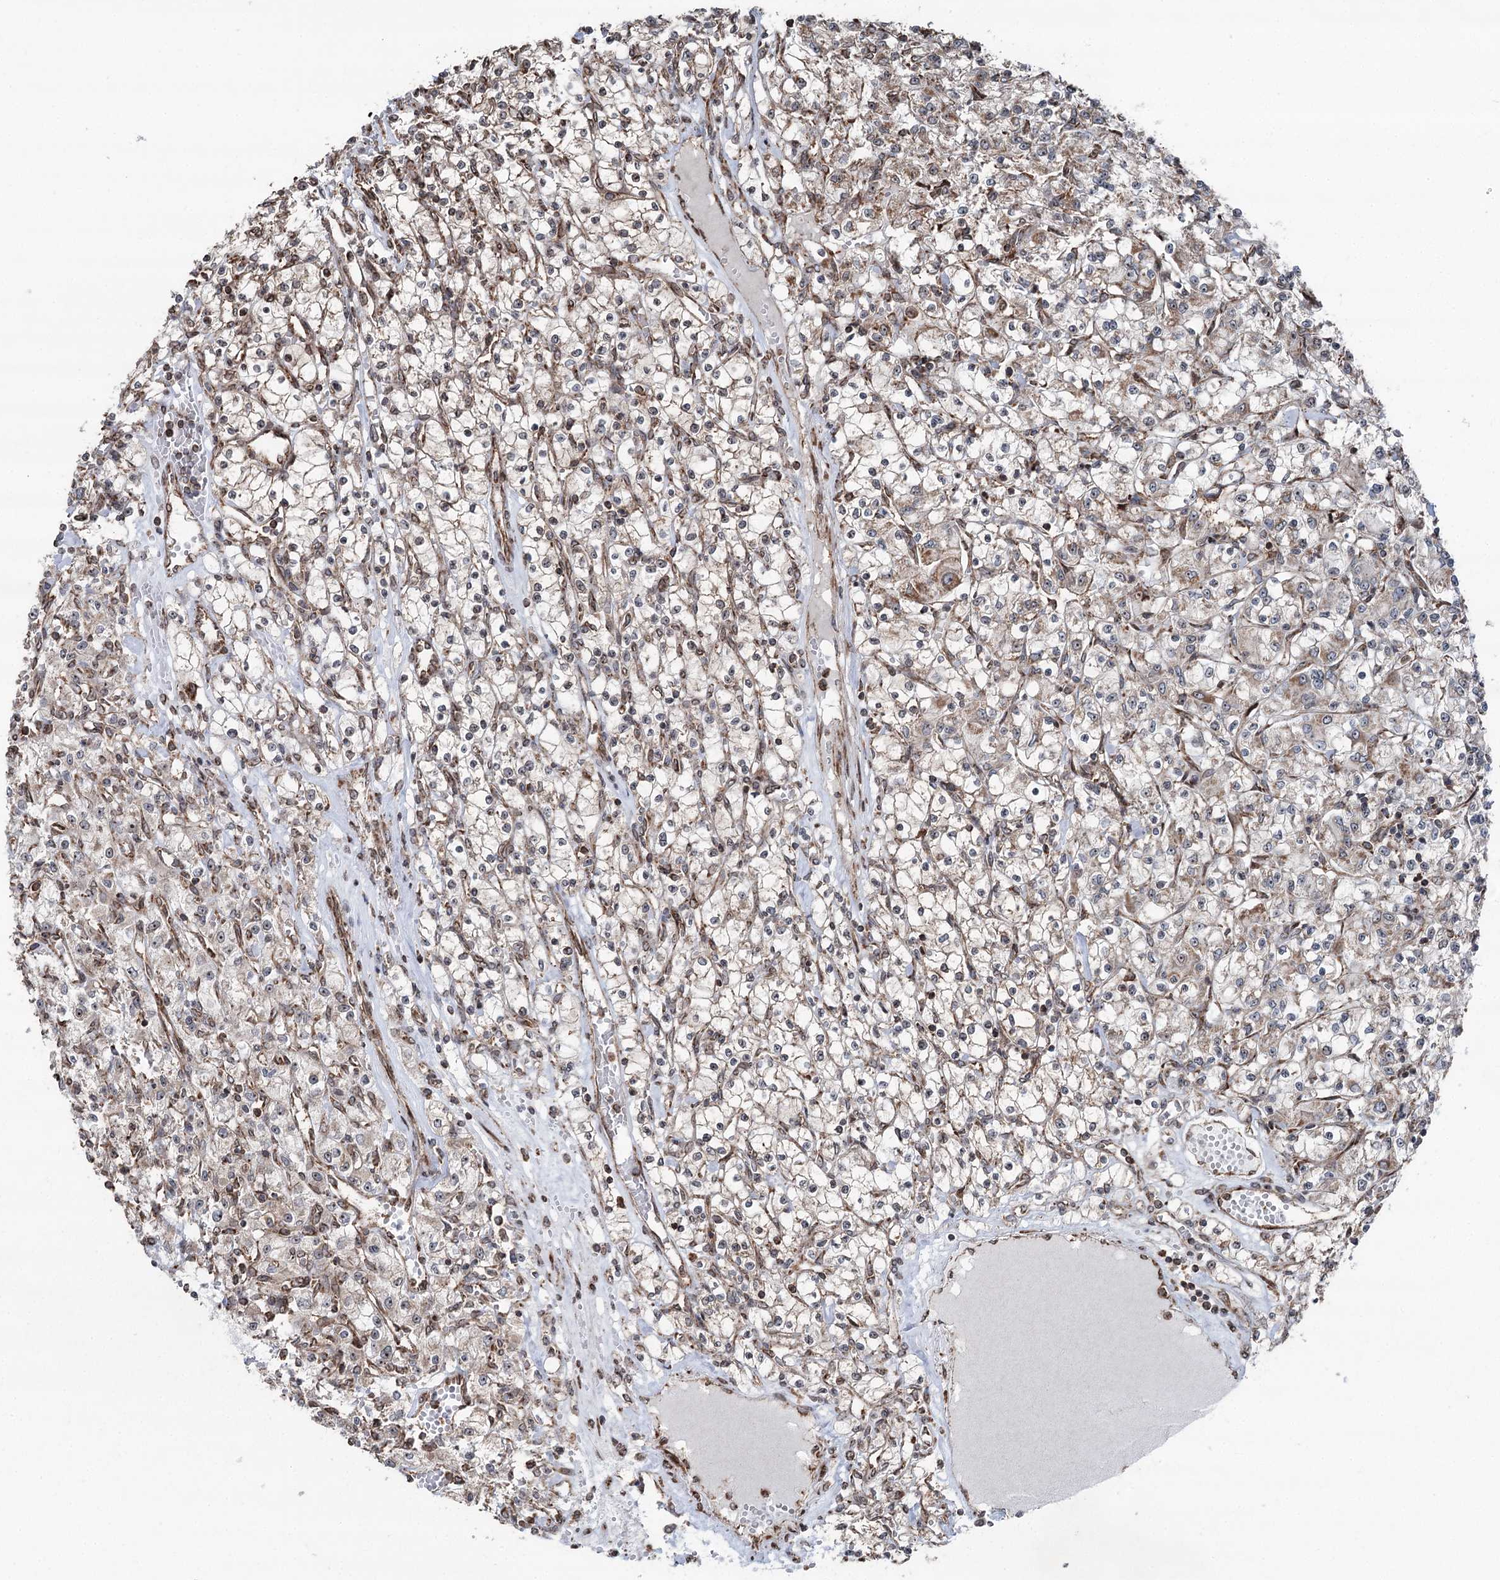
{"staining": {"intensity": "weak", "quantity": ">75%", "location": "cytoplasmic/membranous,nuclear"}, "tissue": "renal cancer", "cell_type": "Tumor cells", "image_type": "cancer", "snomed": [{"axis": "morphology", "description": "Adenocarcinoma, NOS"}, {"axis": "topography", "description": "Kidney"}], "caption": "DAB immunohistochemical staining of human renal cancer (adenocarcinoma) reveals weak cytoplasmic/membranous and nuclear protein expression in about >75% of tumor cells. The staining was performed using DAB (3,3'-diaminobenzidine), with brown indicating positive protein expression. Nuclei are stained blue with hematoxylin.", "gene": "STEEP1", "patient": {"sex": "female", "age": 59}}